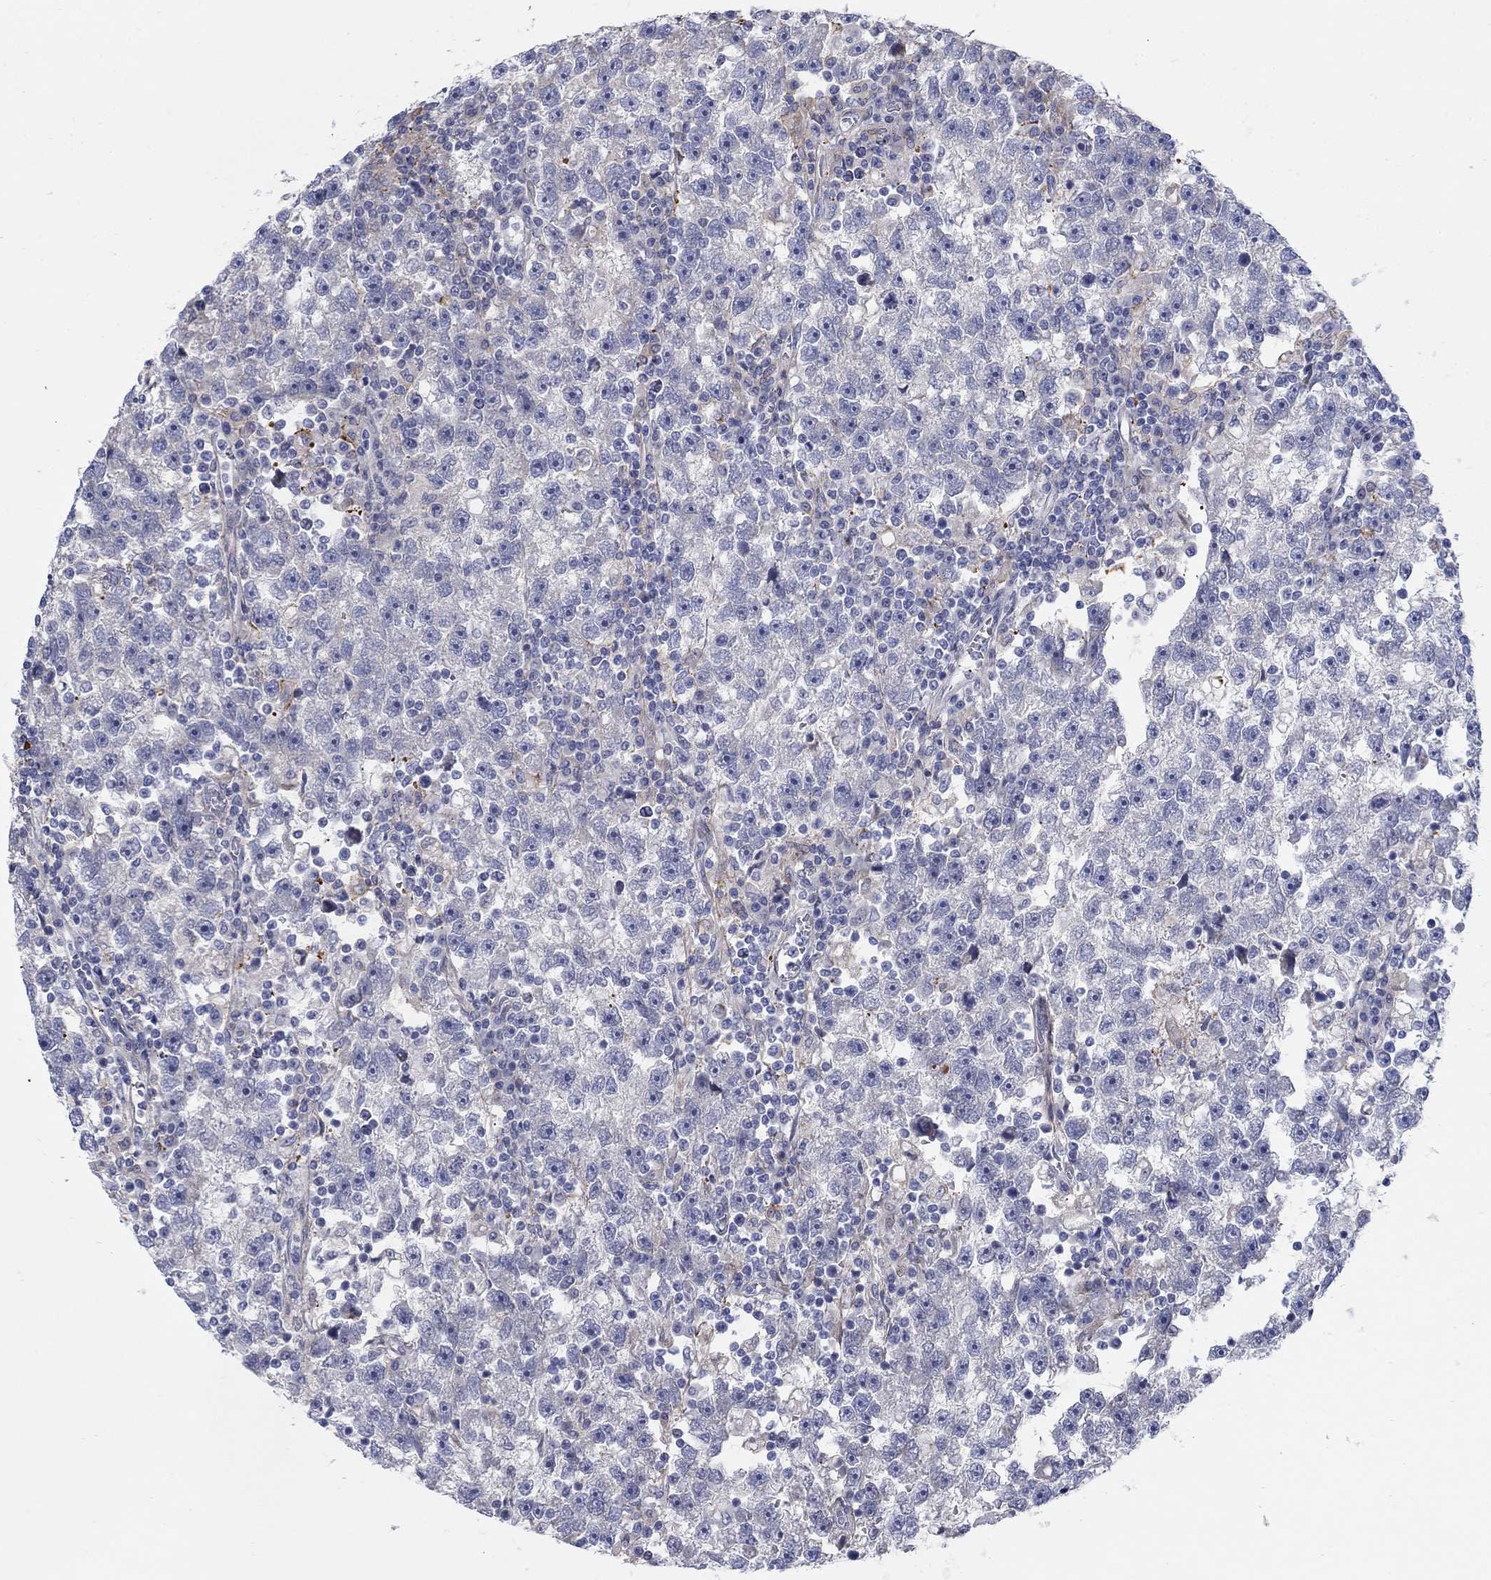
{"staining": {"intensity": "negative", "quantity": "none", "location": "none"}, "tissue": "testis cancer", "cell_type": "Tumor cells", "image_type": "cancer", "snomed": [{"axis": "morphology", "description": "Seminoma, NOS"}, {"axis": "topography", "description": "Testis"}], "caption": "DAB (3,3'-diaminobenzidine) immunohistochemical staining of testis cancer reveals no significant expression in tumor cells.", "gene": "HEATR4", "patient": {"sex": "male", "age": 47}}